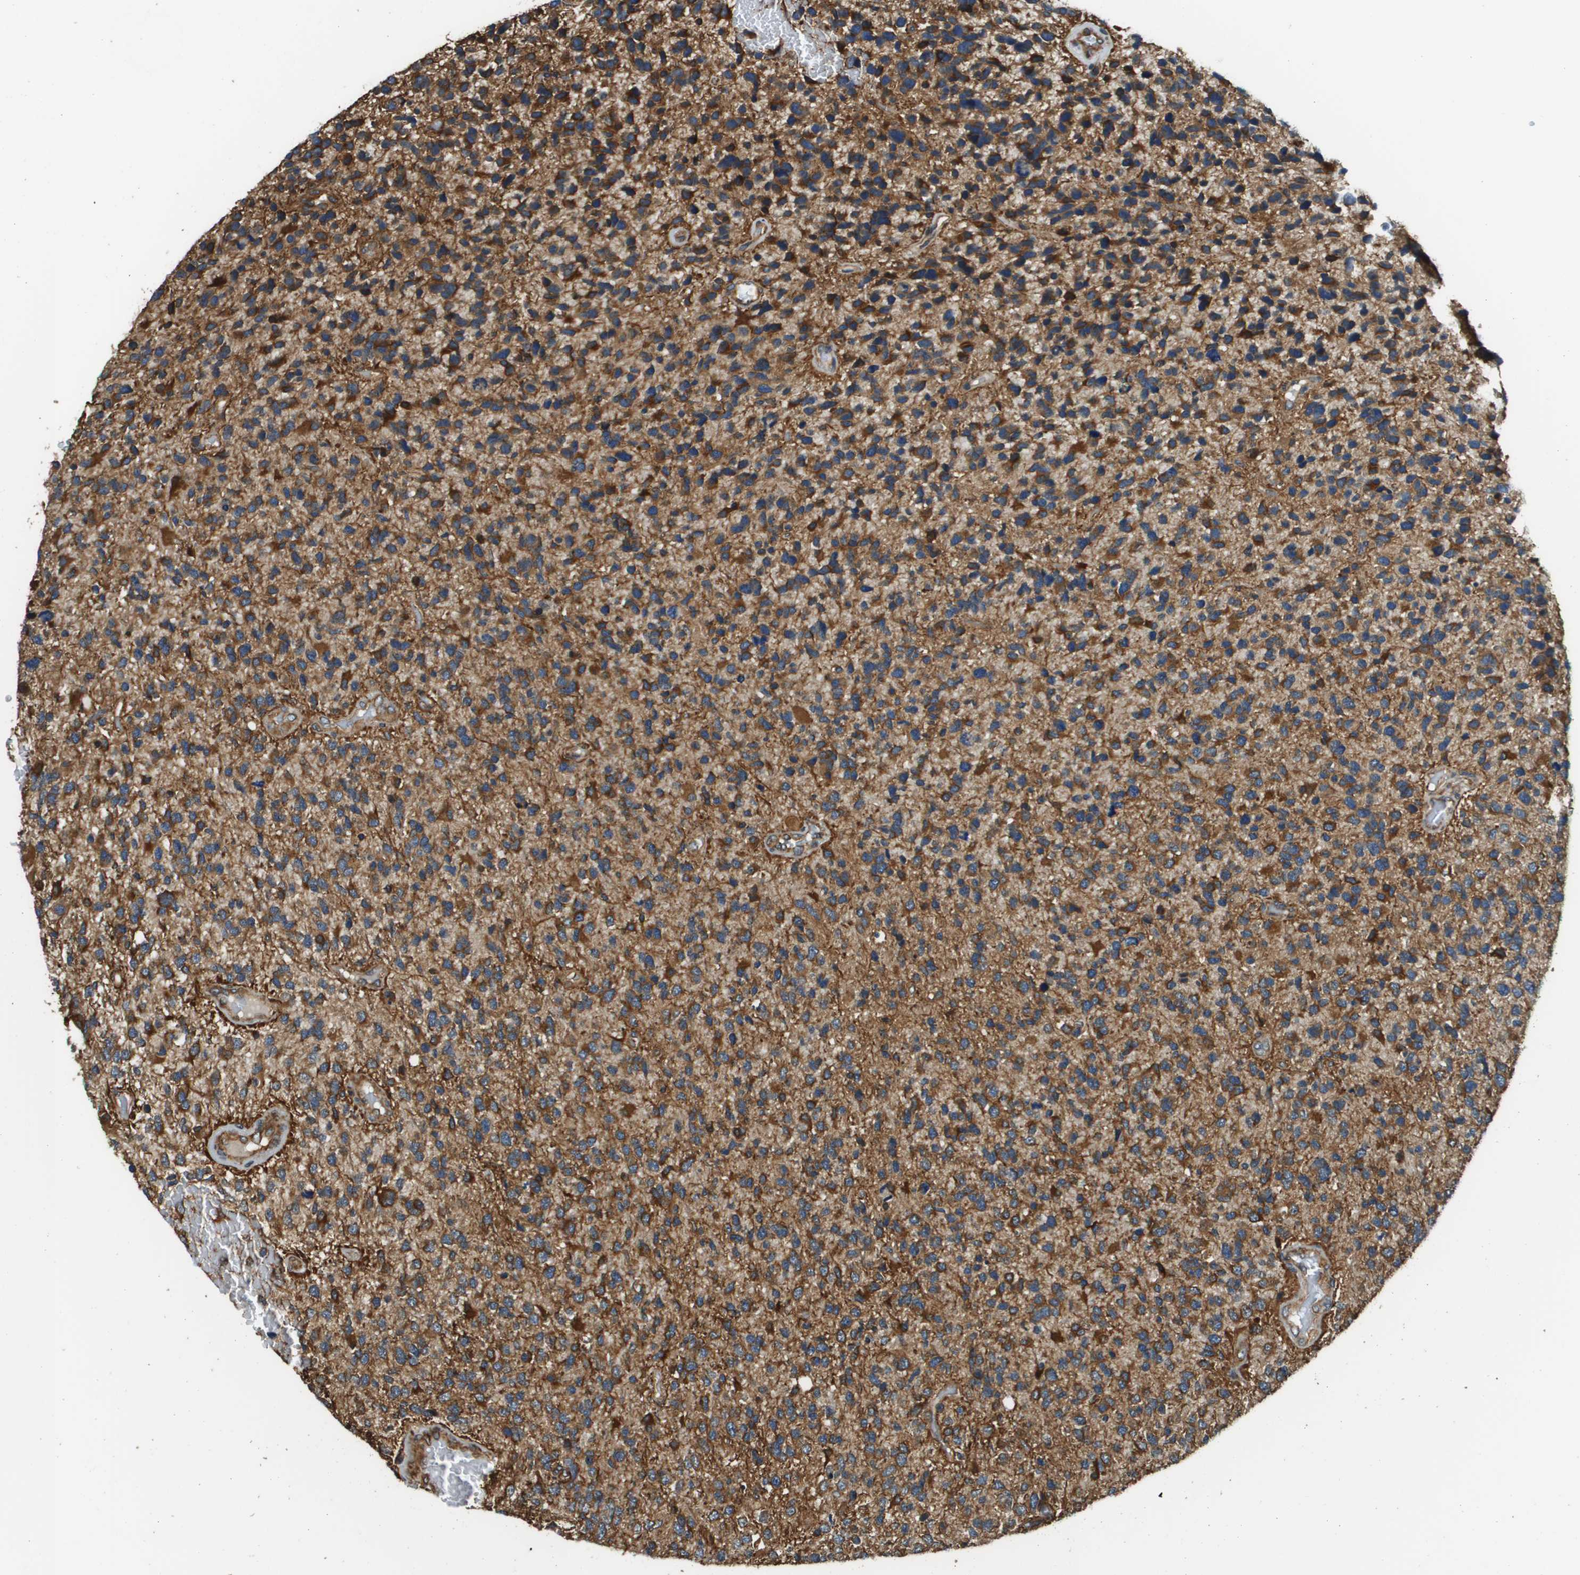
{"staining": {"intensity": "strong", "quantity": "25%-75%", "location": "cytoplasmic/membranous"}, "tissue": "glioma", "cell_type": "Tumor cells", "image_type": "cancer", "snomed": [{"axis": "morphology", "description": "Glioma, malignant, High grade"}, {"axis": "topography", "description": "Brain"}], "caption": "A high-resolution image shows immunohistochemistry staining of high-grade glioma (malignant), which exhibits strong cytoplasmic/membranous positivity in about 25%-75% of tumor cells.", "gene": "SEC62", "patient": {"sex": "female", "age": 58}}